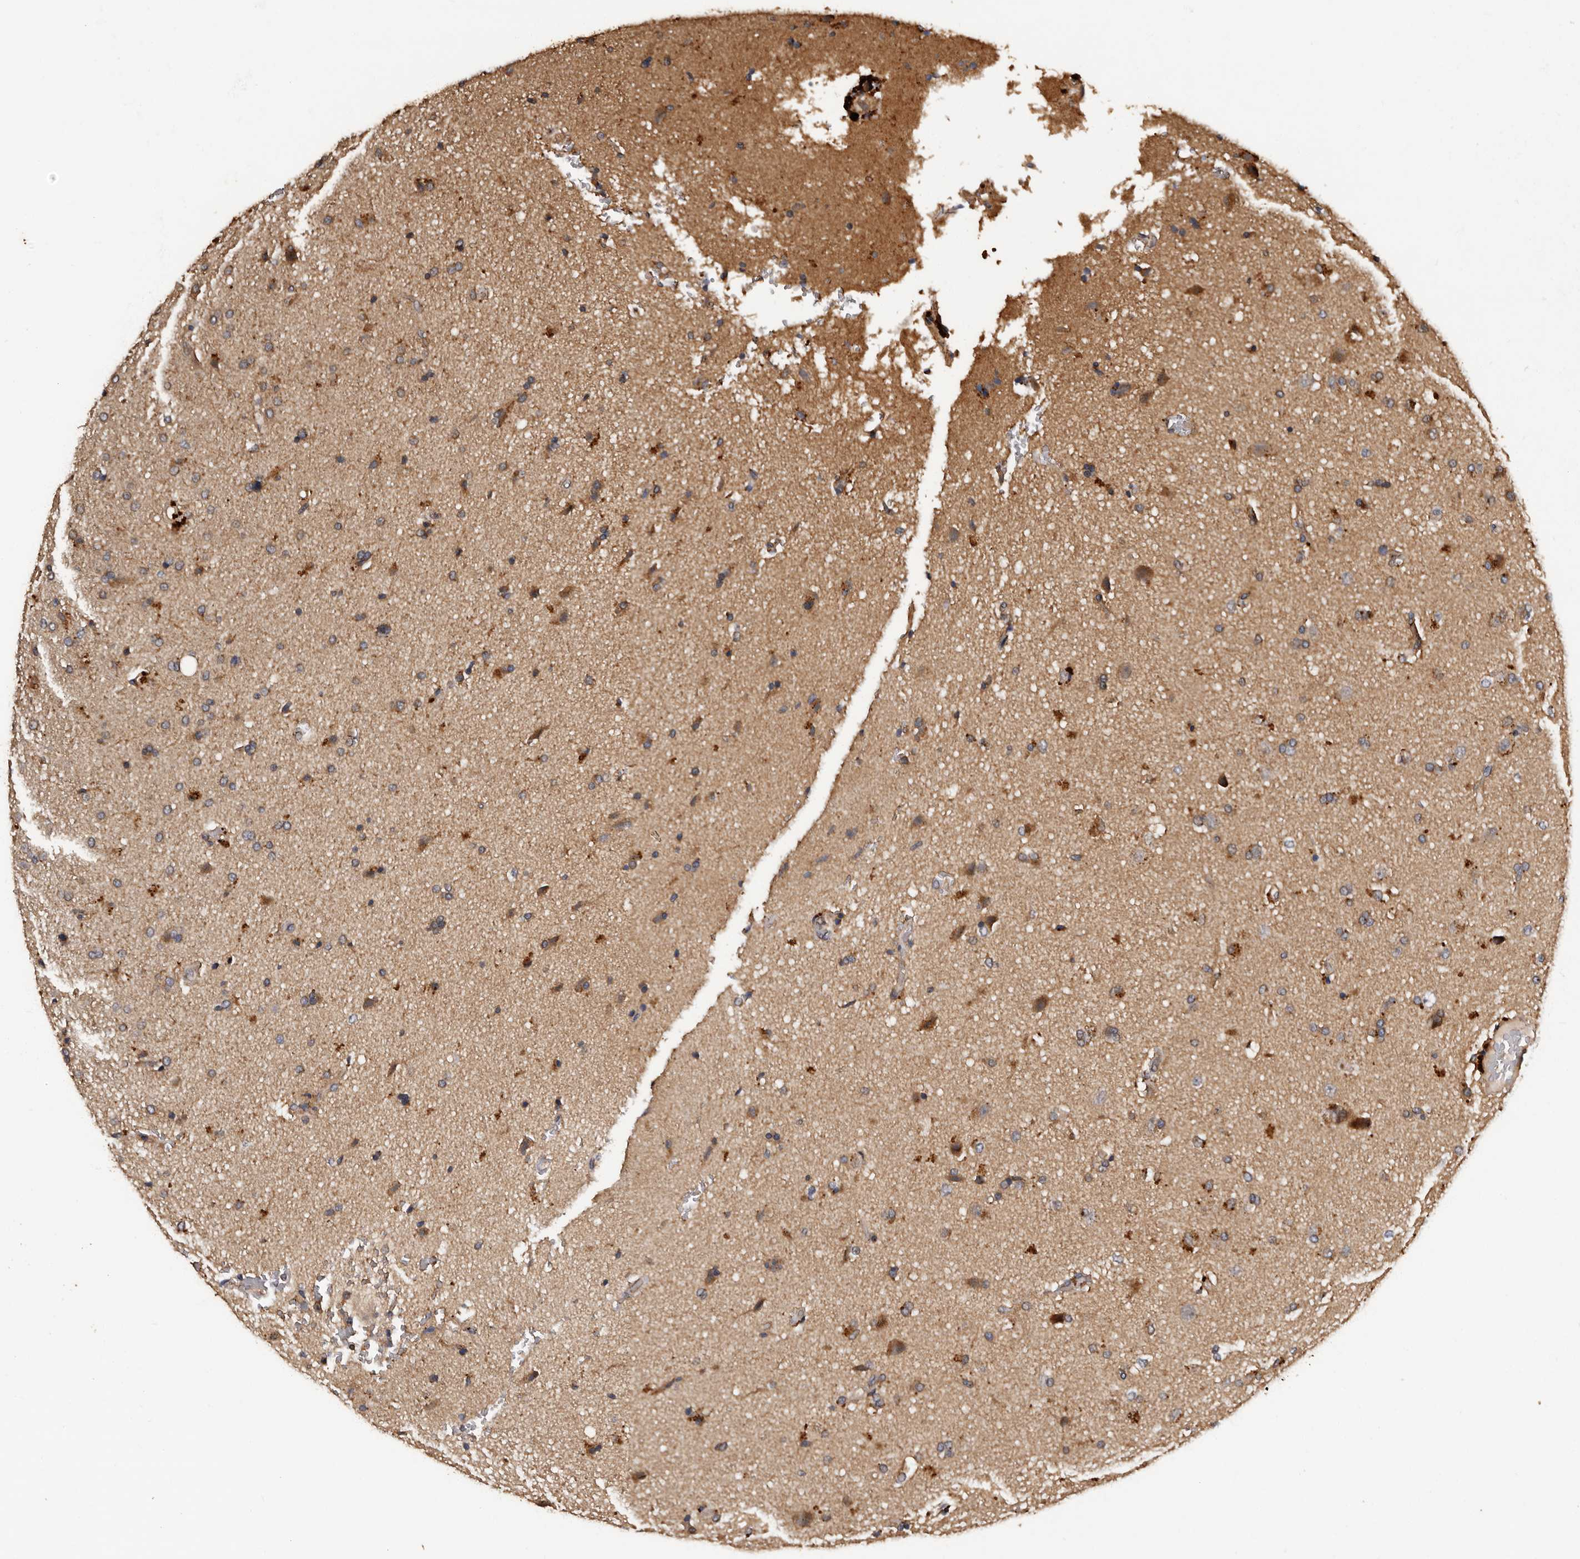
{"staining": {"intensity": "moderate", "quantity": "<25%", "location": "cytoplasmic/membranous"}, "tissue": "glioma", "cell_type": "Tumor cells", "image_type": "cancer", "snomed": [{"axis": "morphology", "description": "Glioma, malignant, High grade"}, {"axis": "topography", "description": "Brain"}], "caption": "Protein staining reveals moderate cytoplasmic/membranous expression in approximately <25% of tumor cells in glioma.", "gene": "ADCK5", "patient": {"sex": "male", "age": 72}}